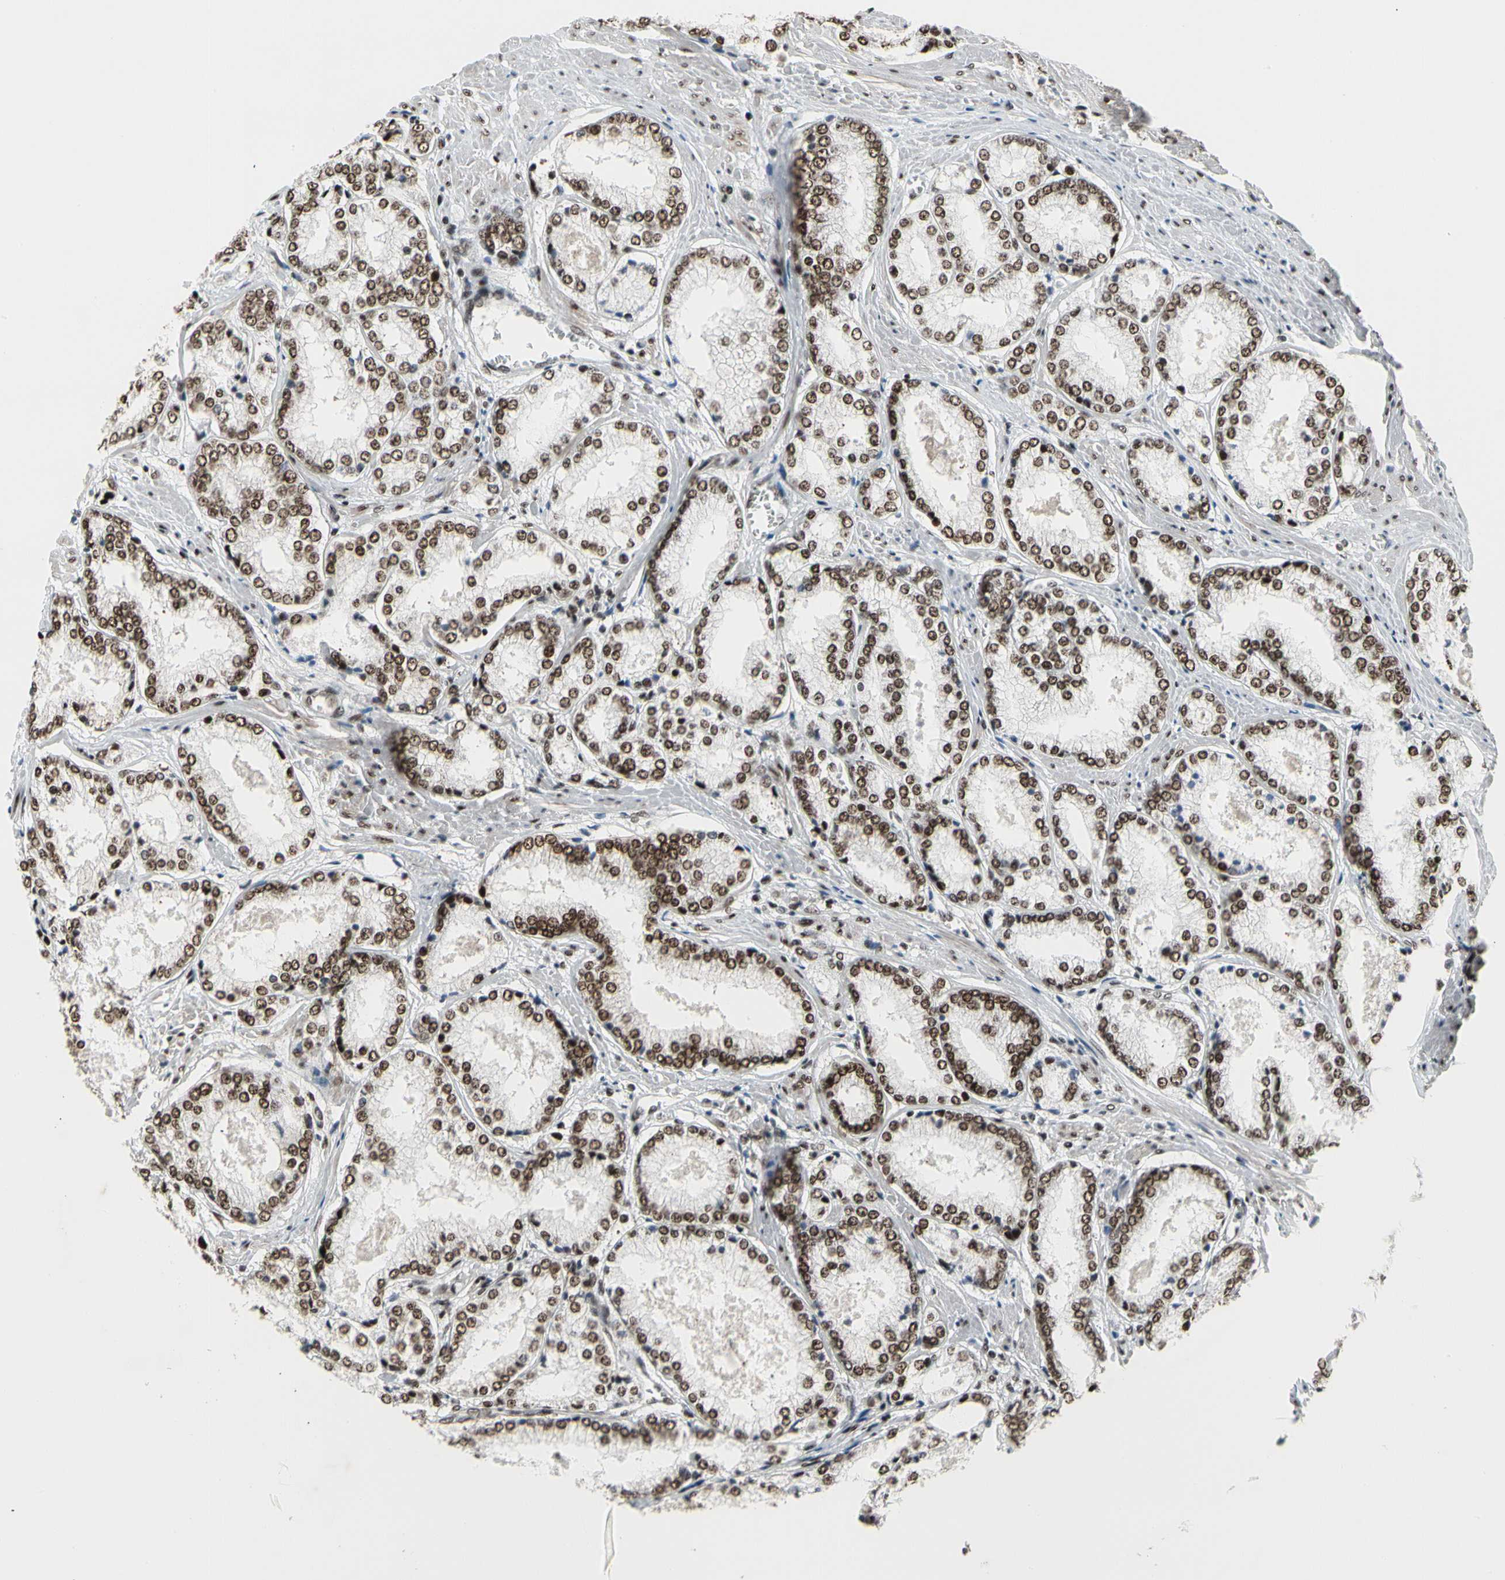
{"staining": {"intensity": "strong", "quantity": ">75%", "location": "nuclear"}, "tissue": "prostate cancer", "cell_type": "Tumor cells", "image_type": "cancer", "snomed": [{"axis": "morphology", "description": "Adenocarcinoma, Low grade"}, {"axis": "topography", "description": "Prostate"}], "caption": "The immunohistochemical stain labels strong nuclear positivity in tumor cells of prostate cancer tissue.", "gene": "SRSF11", "patient": {"sex": "male", "age": 64}}